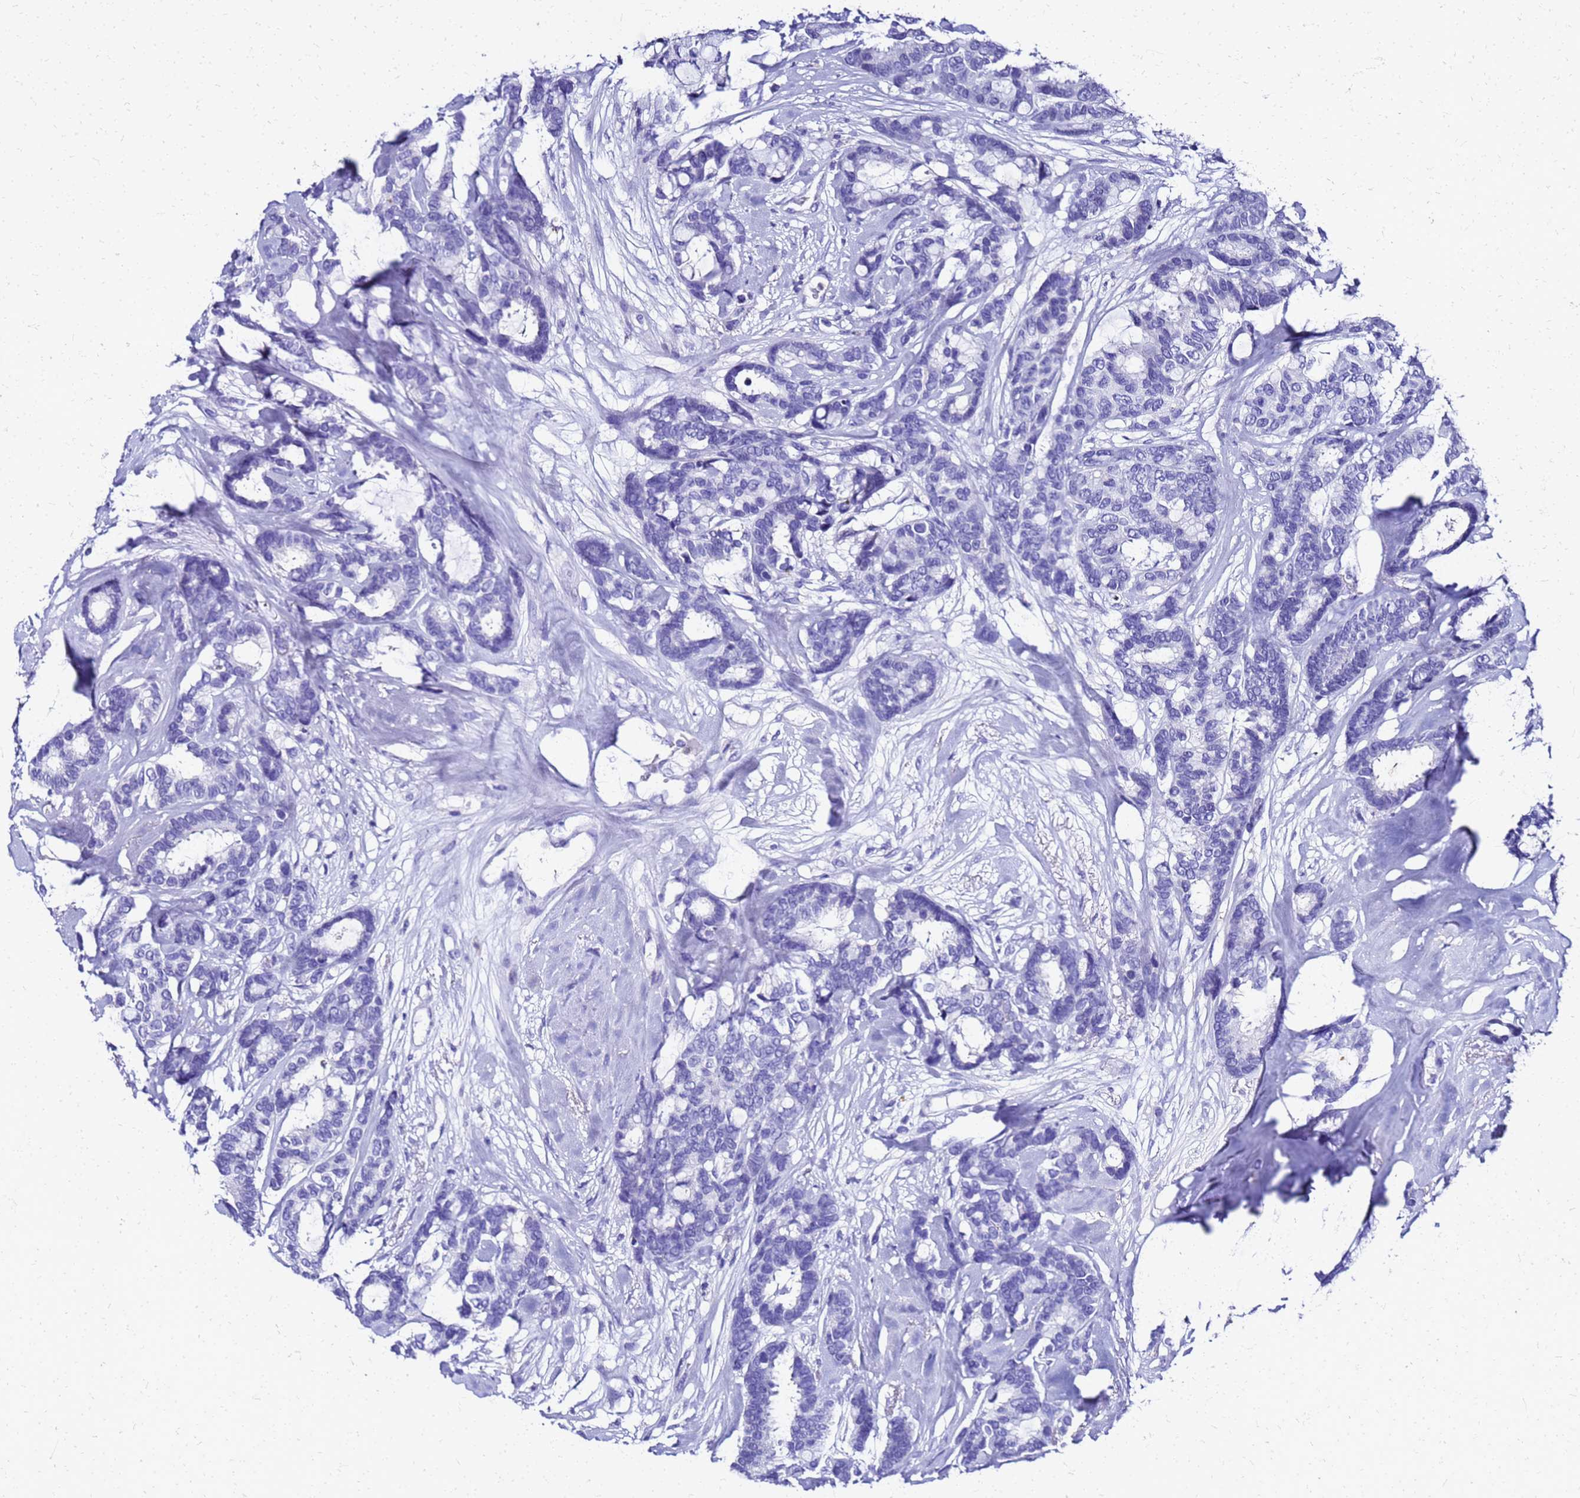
{"staining": {"intensity": "negative", "quantity": "none", "location": "none"}, "tissue": "breast cancer", "cell_type": "Tumor cells", "image_type": "cancer", "snomed": [{"axis": "morphology", "description": "Duct carcinoma"}, {"axis": "topography", "description": "Breast"}], "caption": "There is no significant staining in tumor cells of breast invasive ductal carcinoma.", "gene": "SMIM21", "patient": {"sex": "female", "age": 87}}